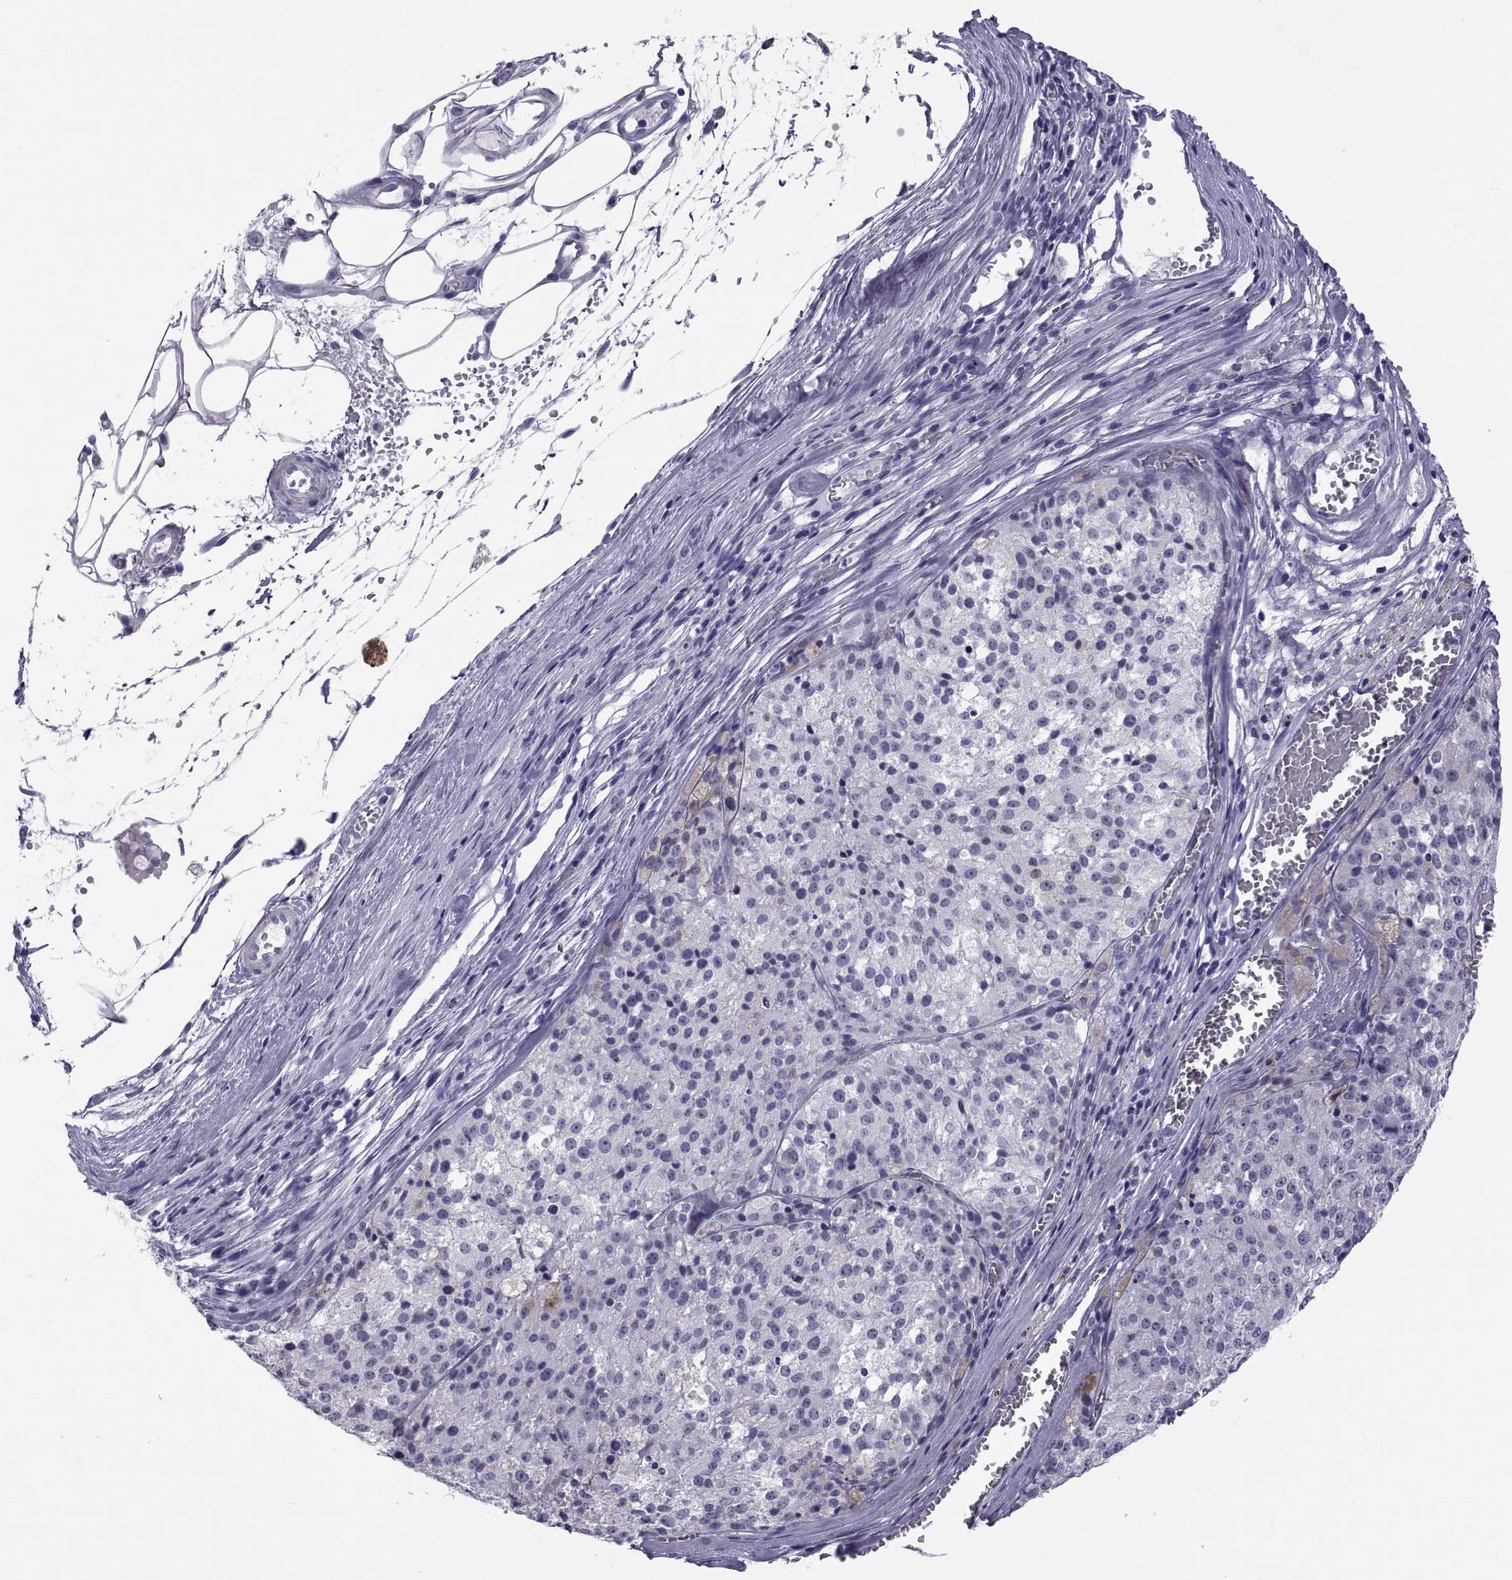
{"staining": {"intensity": "negative", "quantity": "none", "location": "none"}, "tissue": "melanoma", "cell_type": "Tumor cells", "image_type": "cancer", "snomed": [{"axis": "morphology", "description": "Malignant melanoma, Metastatic site"}, {"axis": "topography", "description": "Lymph node"}], "caption": "This is a micrograph of IHC staining of melanoma, which shows no staining in tumor cells. (DAB immunohistochemistry (IHC), high magnification).", "gene": "RNASE12", "patient": {"sex": "female", "age": 64}}